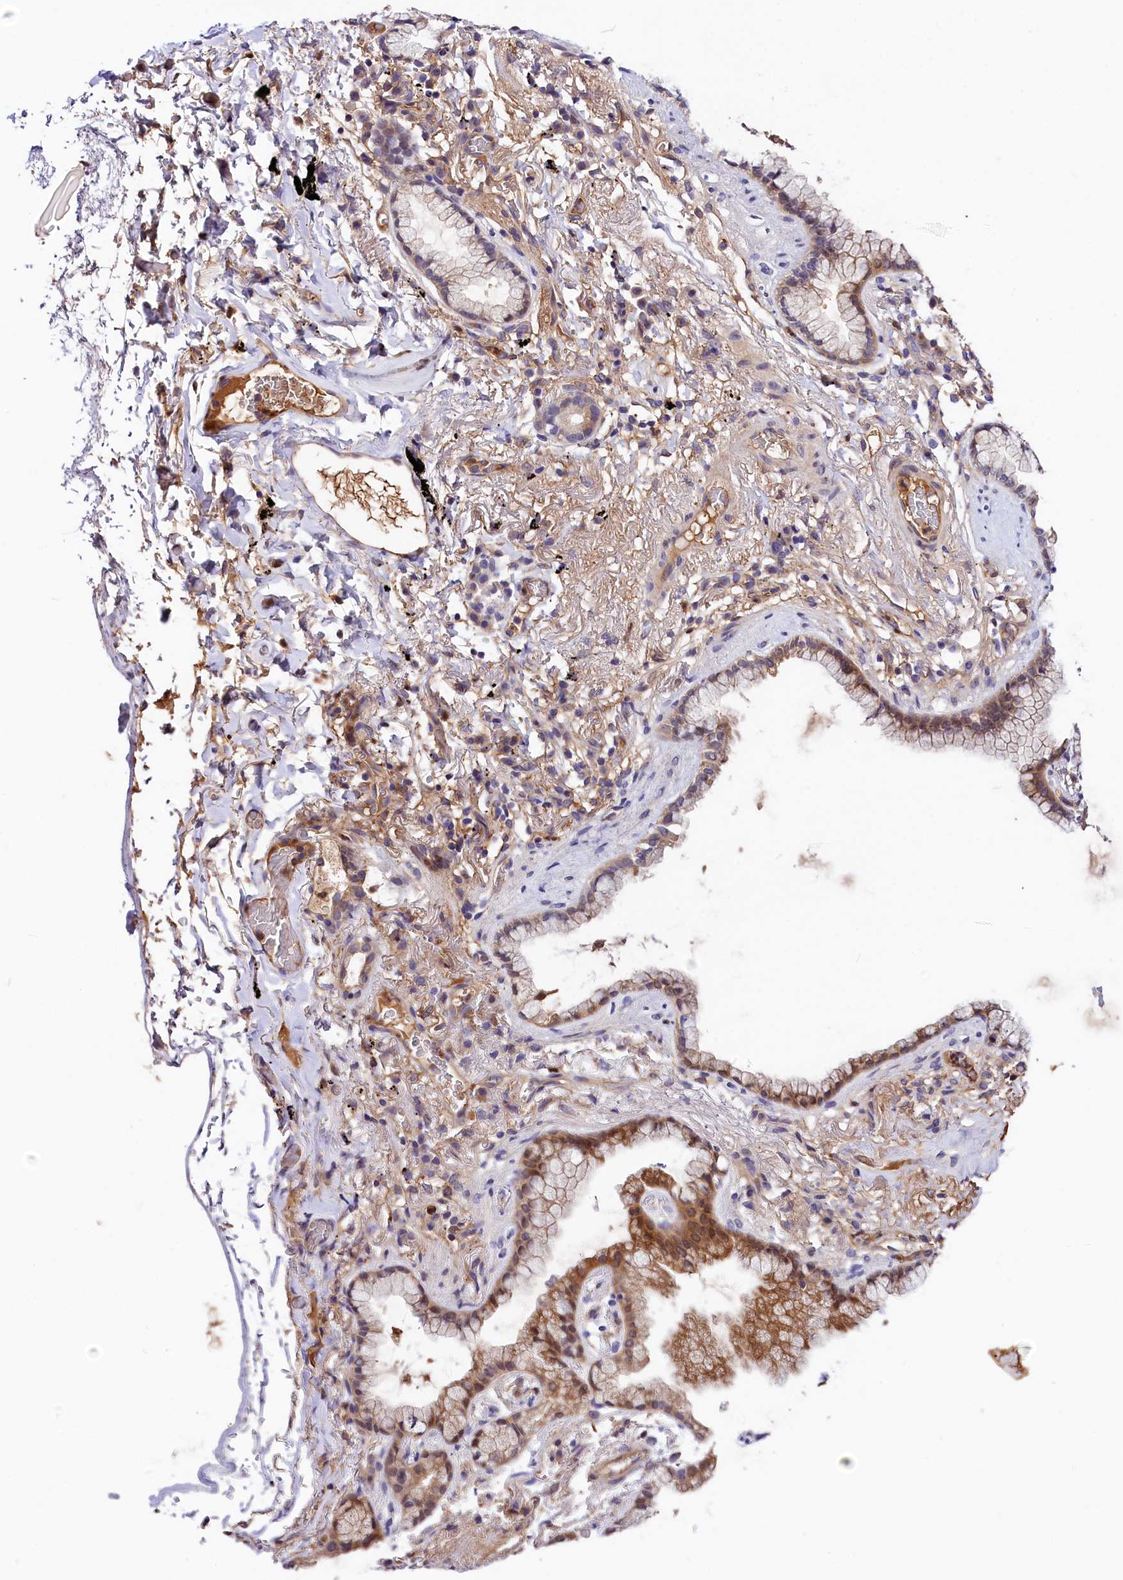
{"staining": {"intensity": "moderate", "quantity": "<25%", "location": "cytoplasmic/membranous"}, "tissue": "lung cancer", "cell_type": "Tumor cells", "image_type": "cancer", "snomed": [{"axis": "morphology", "description": "Adenocarcinoma, NOS"}, {"axis": "topography", "description": "Lung"}], "caption": "Lung cancer (adenocarcinoma) stained for a protein reveals moderate cytoplasmic/membranous positivity in tumor cells. Ihc stains the protein of interest in brown and the nuclei are stained blue.", "gene": "ARMC6", "patient": {"sex": "female", "age": 70}}